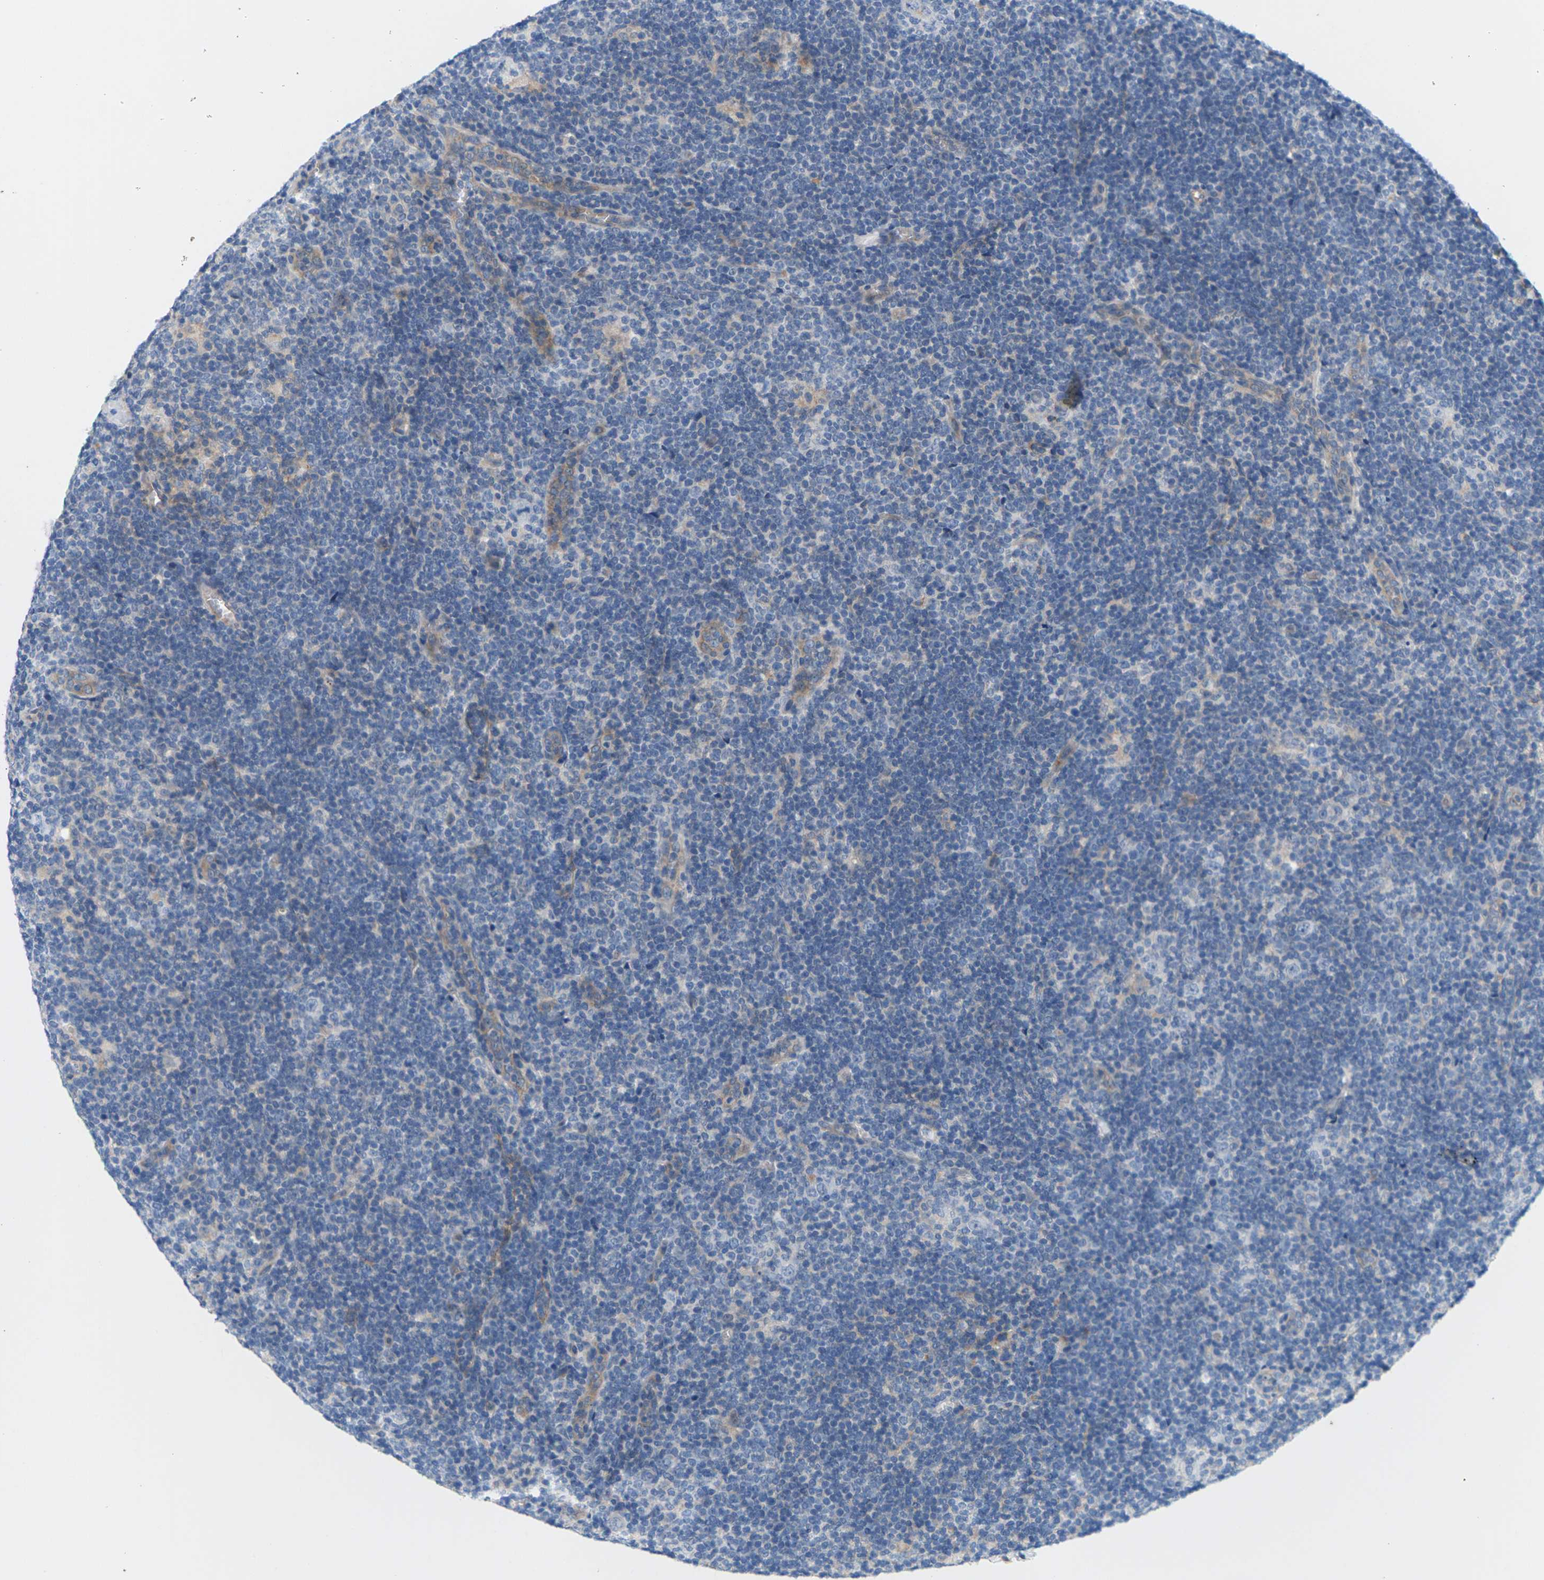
{"staining": {"intensity": "negative", "quantity": "none", "location": "none"}, "tissue": "lymphoma", "cell_type": "Tumor cells", "image_type": "cancer", "snomed": [{"axis": "morphology", "description": "Hodgkin's disease, NOS"}, {"axis": "topography", "description": "Lymph node"}], "caption": "A micrograph of human lymphoma is negative for staining in tumor cells.", "gene": "ITGA5", "patient": {"sex": "female", "age": 57}}